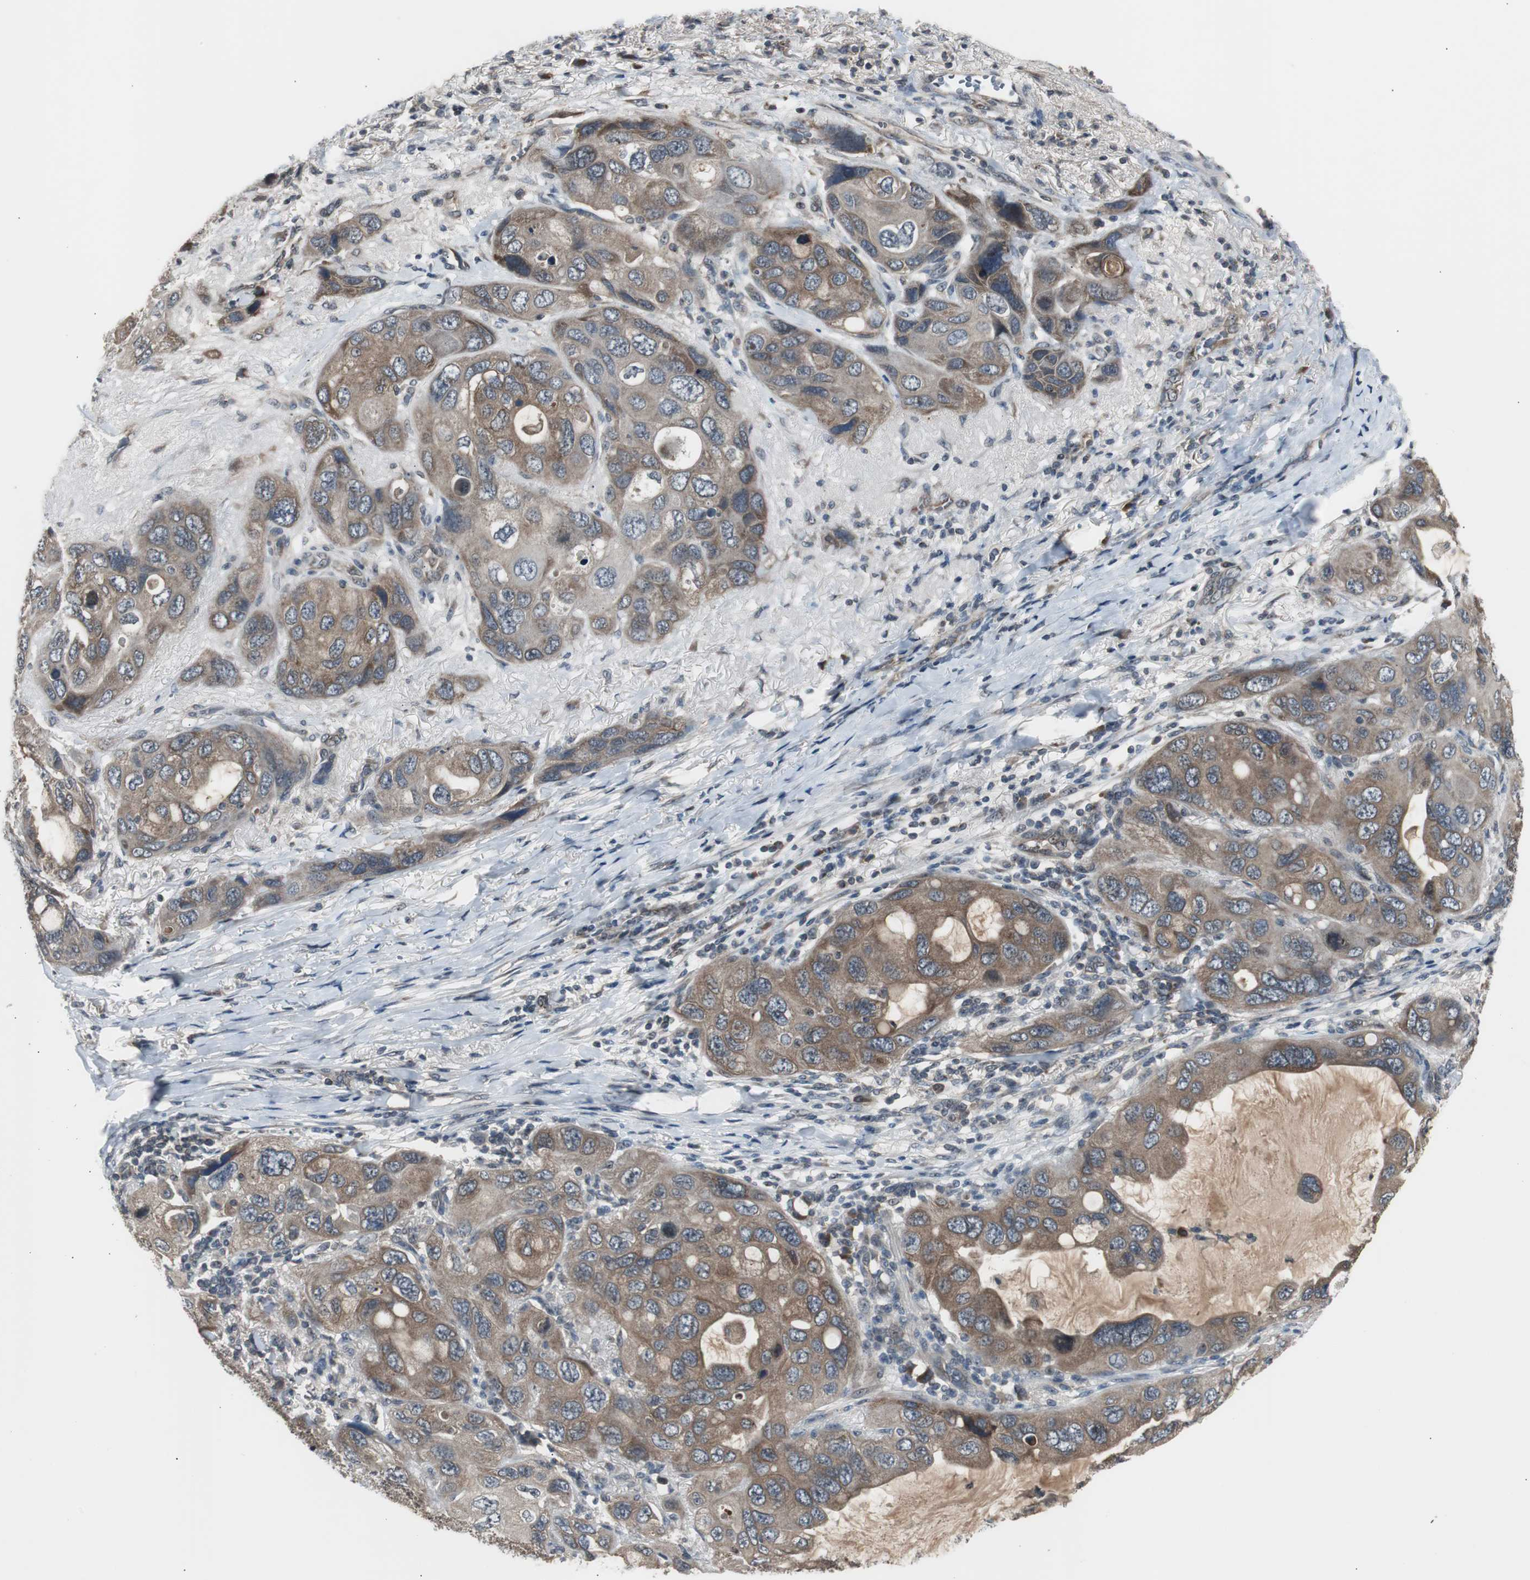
{"staining": {"intensity": "moderate", "quantity": ">75%", "location": "cytoplasmic/membranous"}, "tissue": "lung cancer", "cell_type": "Tumor cells", "image_type": "cancer", "snomed": [{"axis": "morphology", "description": "Squamous cell carcinoma, NOS"}, {"axis": "topography", "description": "Lung"}], "caption": "The micrograph displays a brown stain indicating the presence of a protein in the cytoplasmic/membranous of tumor cells in lung cancer.", "gene": "ZMPSTE24", "patient": {"sex": "female", "age": 73}}